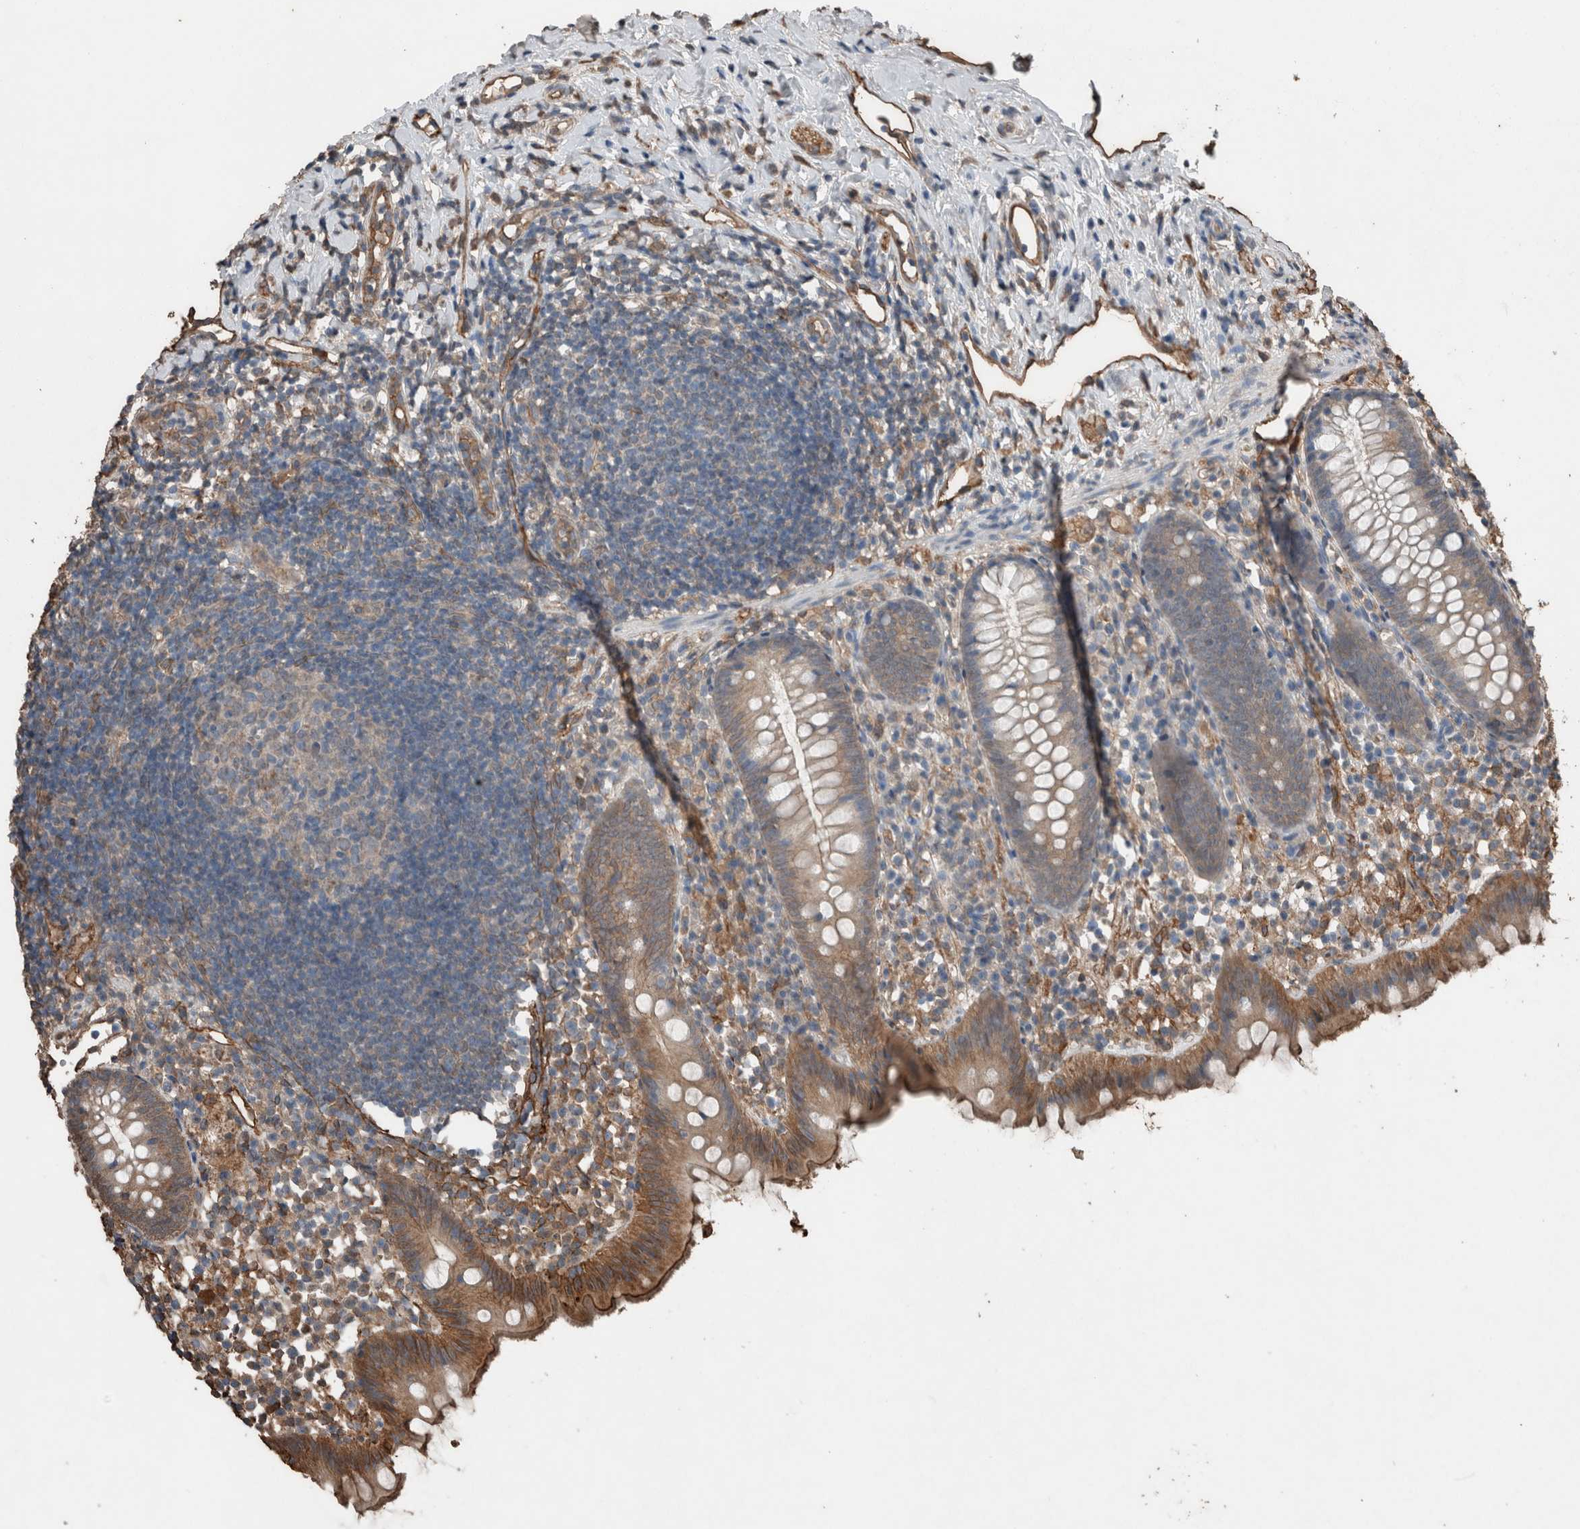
{"staining": {"intensity": "moderate", "quantity": "25%-75%", "location": "cytoplasmic/membranous"}, "tissue": "appendix", "cell_type": "Glandular cells", "image_type": "normal", "snomed": [{"axis": "morphology", "description": "Normal tissue, NOS"}, {"axis": "topography", "description": "Appendix"}], "caption": "DAB (3,3'-diaminobenzidine) immunohistochemical staining of normal appendix reveals moderate cytoplasmic/membranous protein positivity in about 25%-75% of glandular cells.", "gene": "S100A10", "patient": {"sex": "female", "age": 20}}